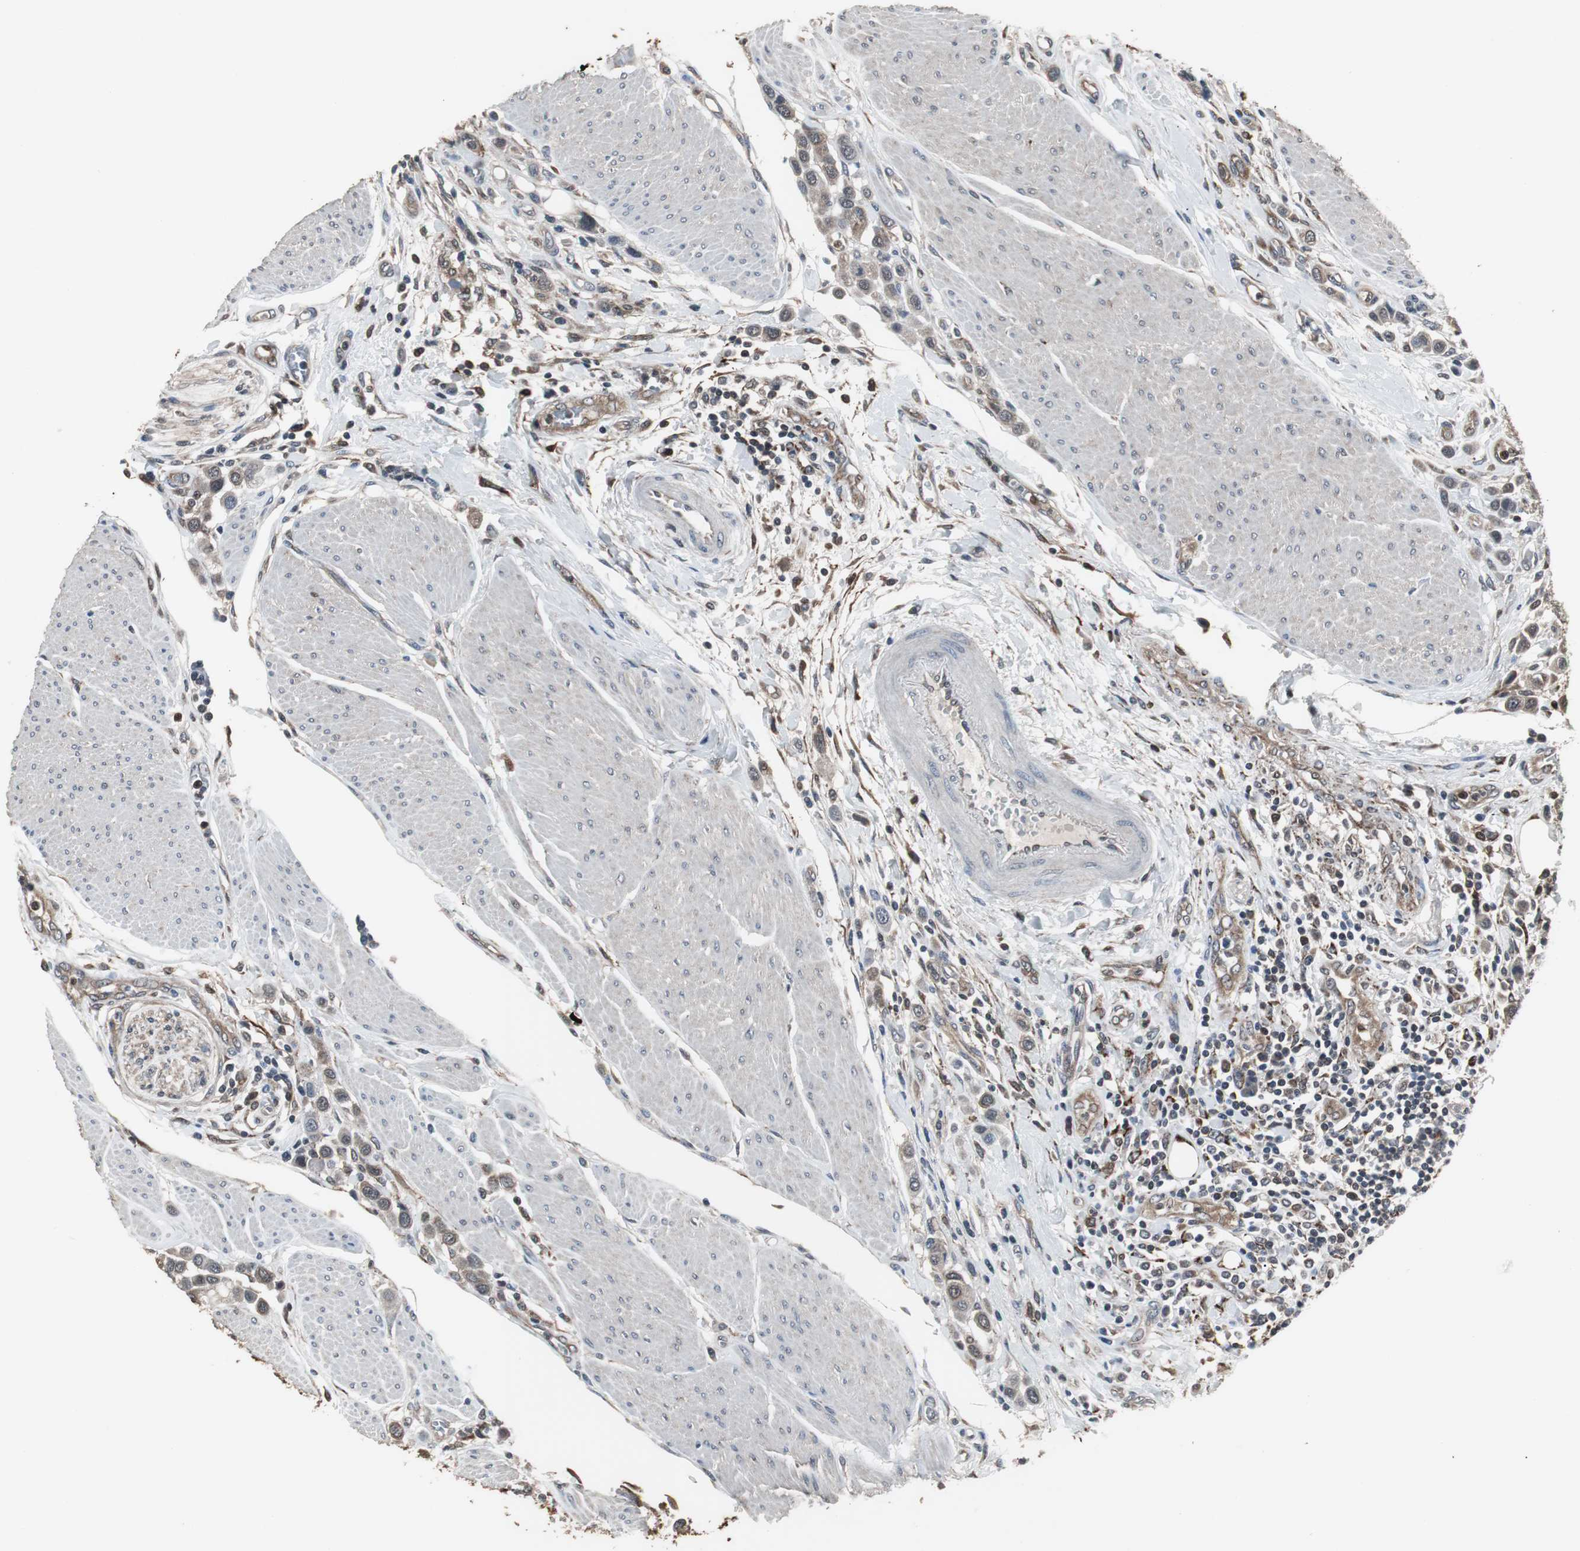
{"staining": {"intensity": "weak", "quantity": ">75%", "location": "cytoplasmic/membranous"}, "tissue": "urothelial cancer", "cell_type": "Tumor cells", "image_type": "cancer", "snomed": [{"axis": "morphology", "description": "Urothelial carcinoma, High grade"}, {"axis": "topography", "description": "Urinary bladder"}], "caption": "IHC of human urothelial carcinoma (high-grade) reveals low levels of weak cytoplasmic/membranous positivity in approximately >75% of tumor cells. Nuclei are stained in blue.", "gene": "ZSCAN22", "patient": {"sex": "male", "age": 50}}